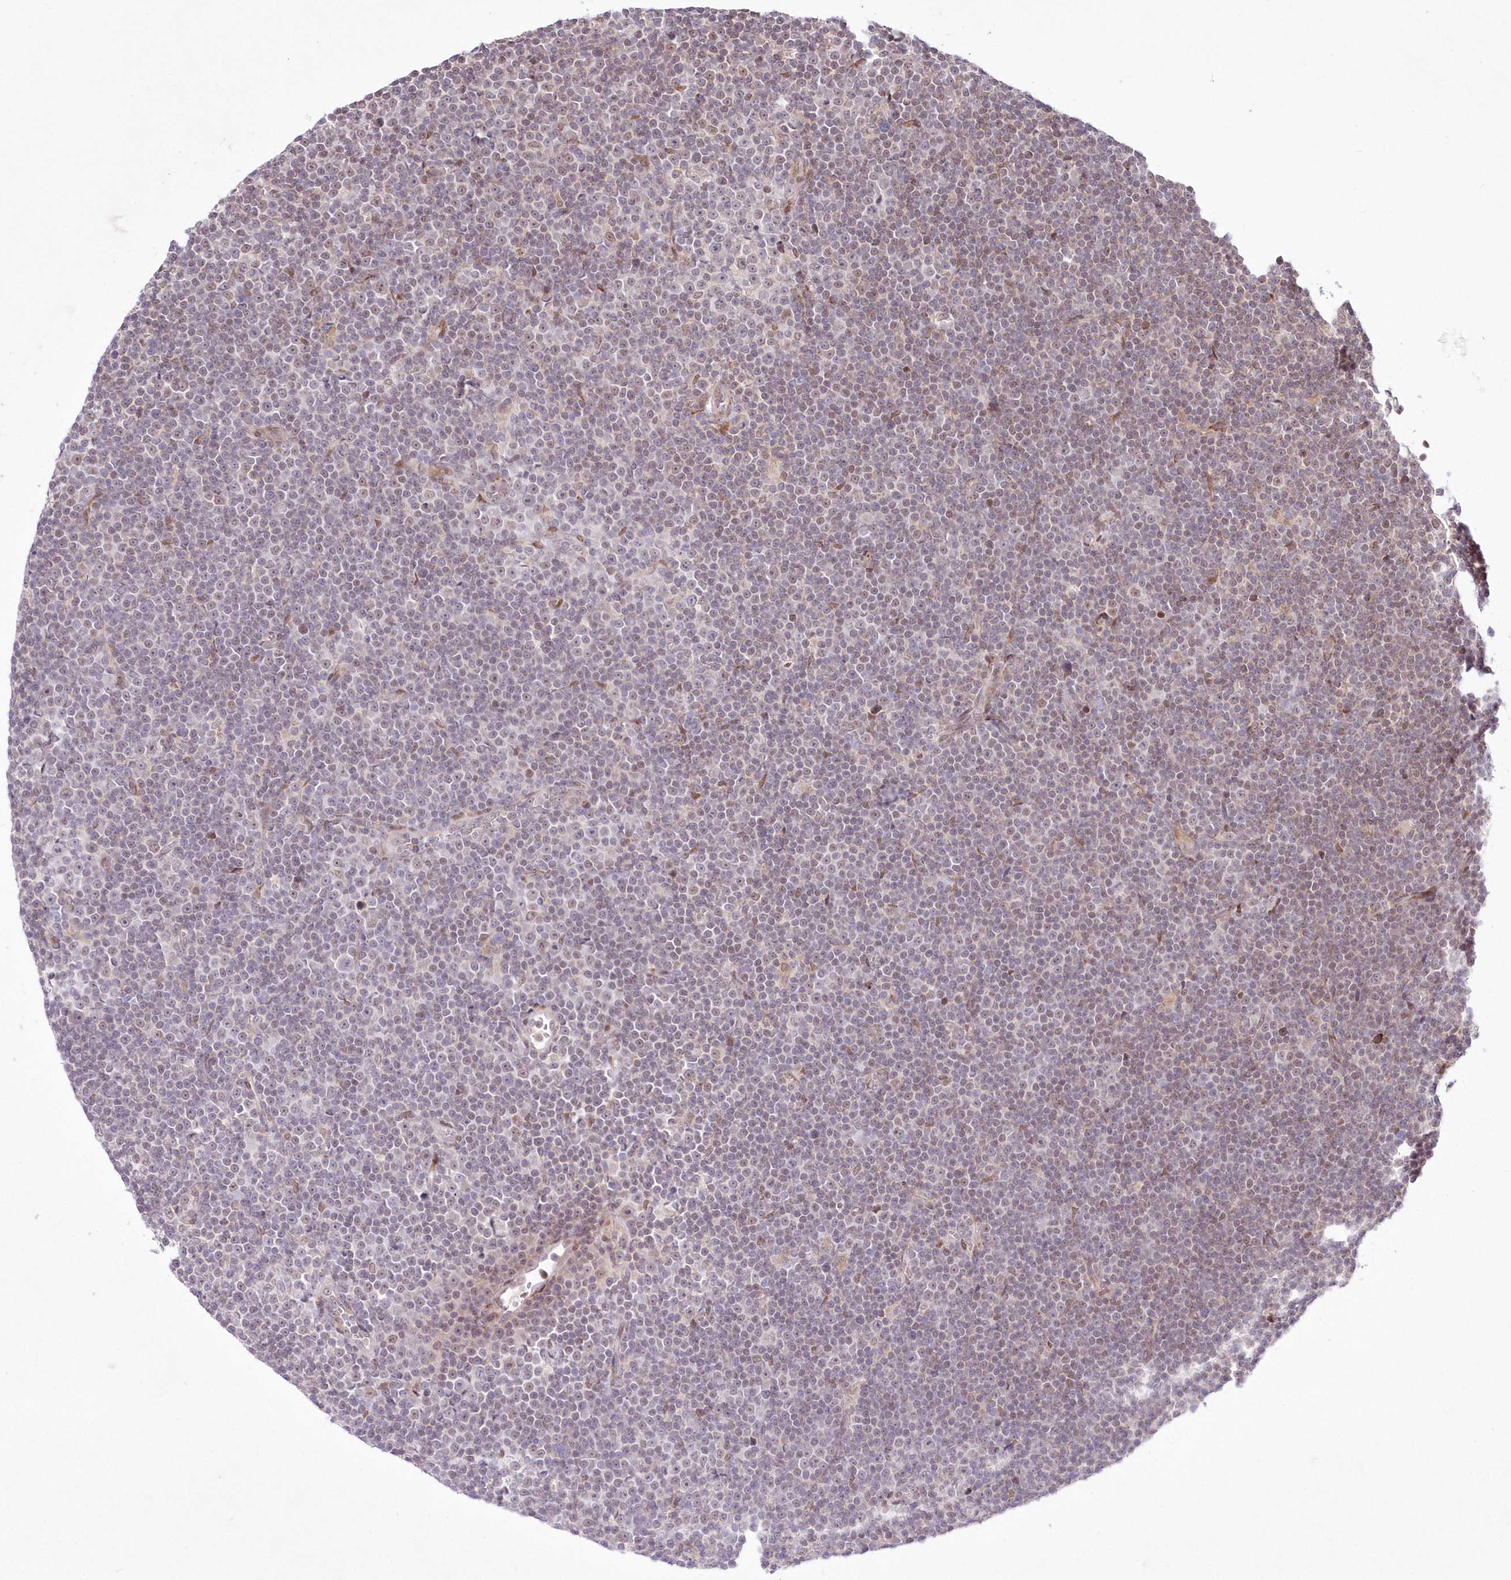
{"staining": {"intensity": "weak", "quantity": "<25%", "location": "nuclear"}, "tissue": "lymphoma", "cell_type": "Tumor cells", "image_type": "cancer", "snomed": [{"axis": "morphology", "description": "Malignant lymphoma, non-Hodgkin's type, Low grade"}, {"axis": "topography", "description": "Lymph node"}], "caption": "Immunohistochemistry (IHC) image of neoplastic tissue: human malignant lymphoma, non-Hodgkin's type (low-grade) stained with DAB reveals no significant protein staining in tumor cells. (Stains: DAB (3,3'-diaminobenzidine) immunohistochemistry with hematoxylin counter stain, Microscopy: brightfield microscopy at high magnification).", "gene": "LDB1", "patient": {"sex": "female", "age": 67}}